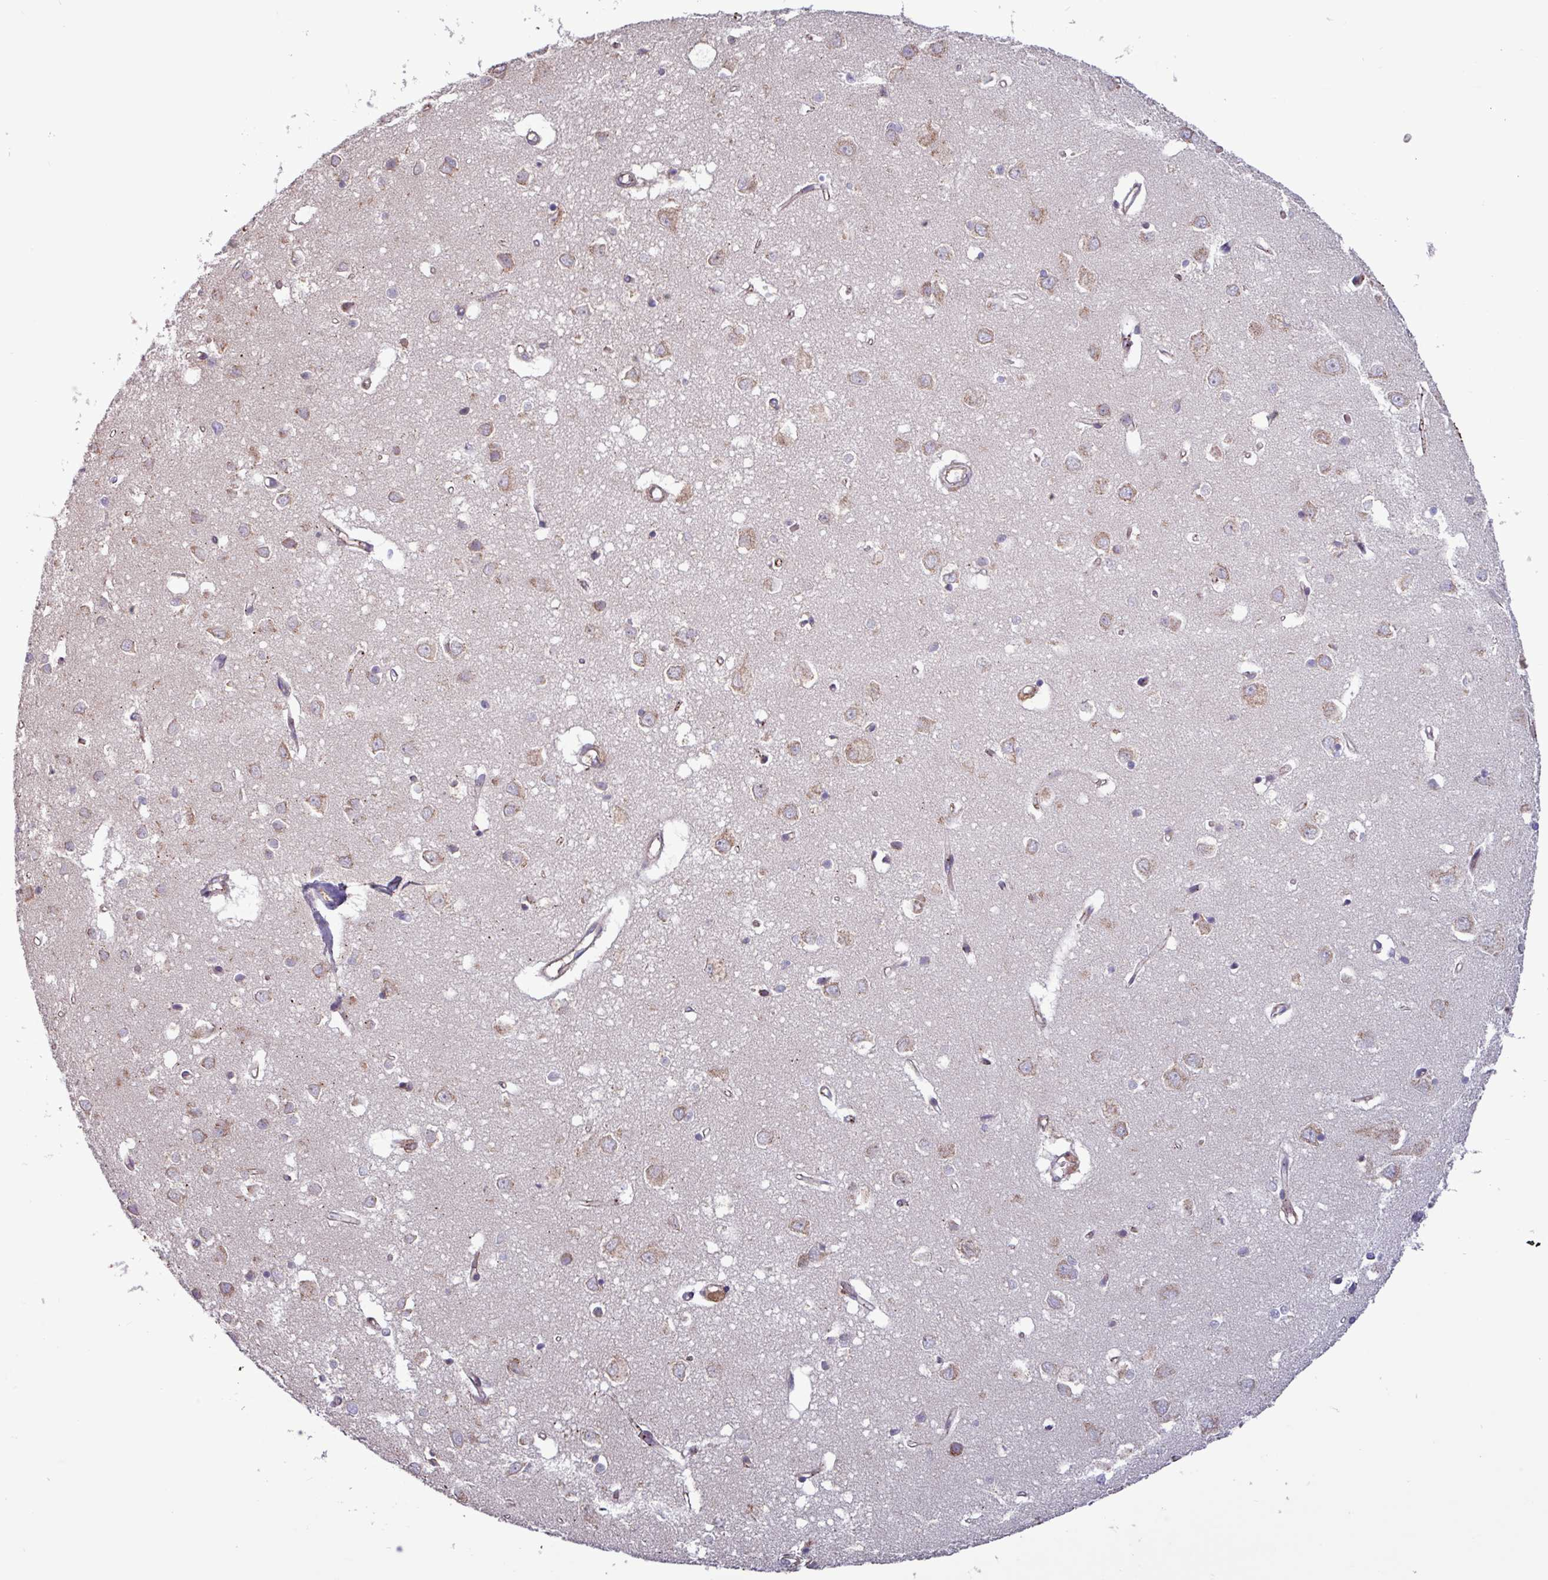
{"staining": {"intensity": "negative", "quantity": "none", "location": "none"}, "tissue": "cerebral cortex", "cell_type": "Endothelial cells", "image_type": "normal", "snomed": [{"axis": "morphology", "description": "Normal tissue, NOS"}, {"axis": "topography", "description": "Cerebral cortex"}], "caption": "Immunohistochemistry image of normal cerebral cortex: human cerebral cortex stained with DAB demonstrates no significant protein staining in endothelial cells.", "gene": "PLIN2", "patient": {"sex": "female", "age": 64}}